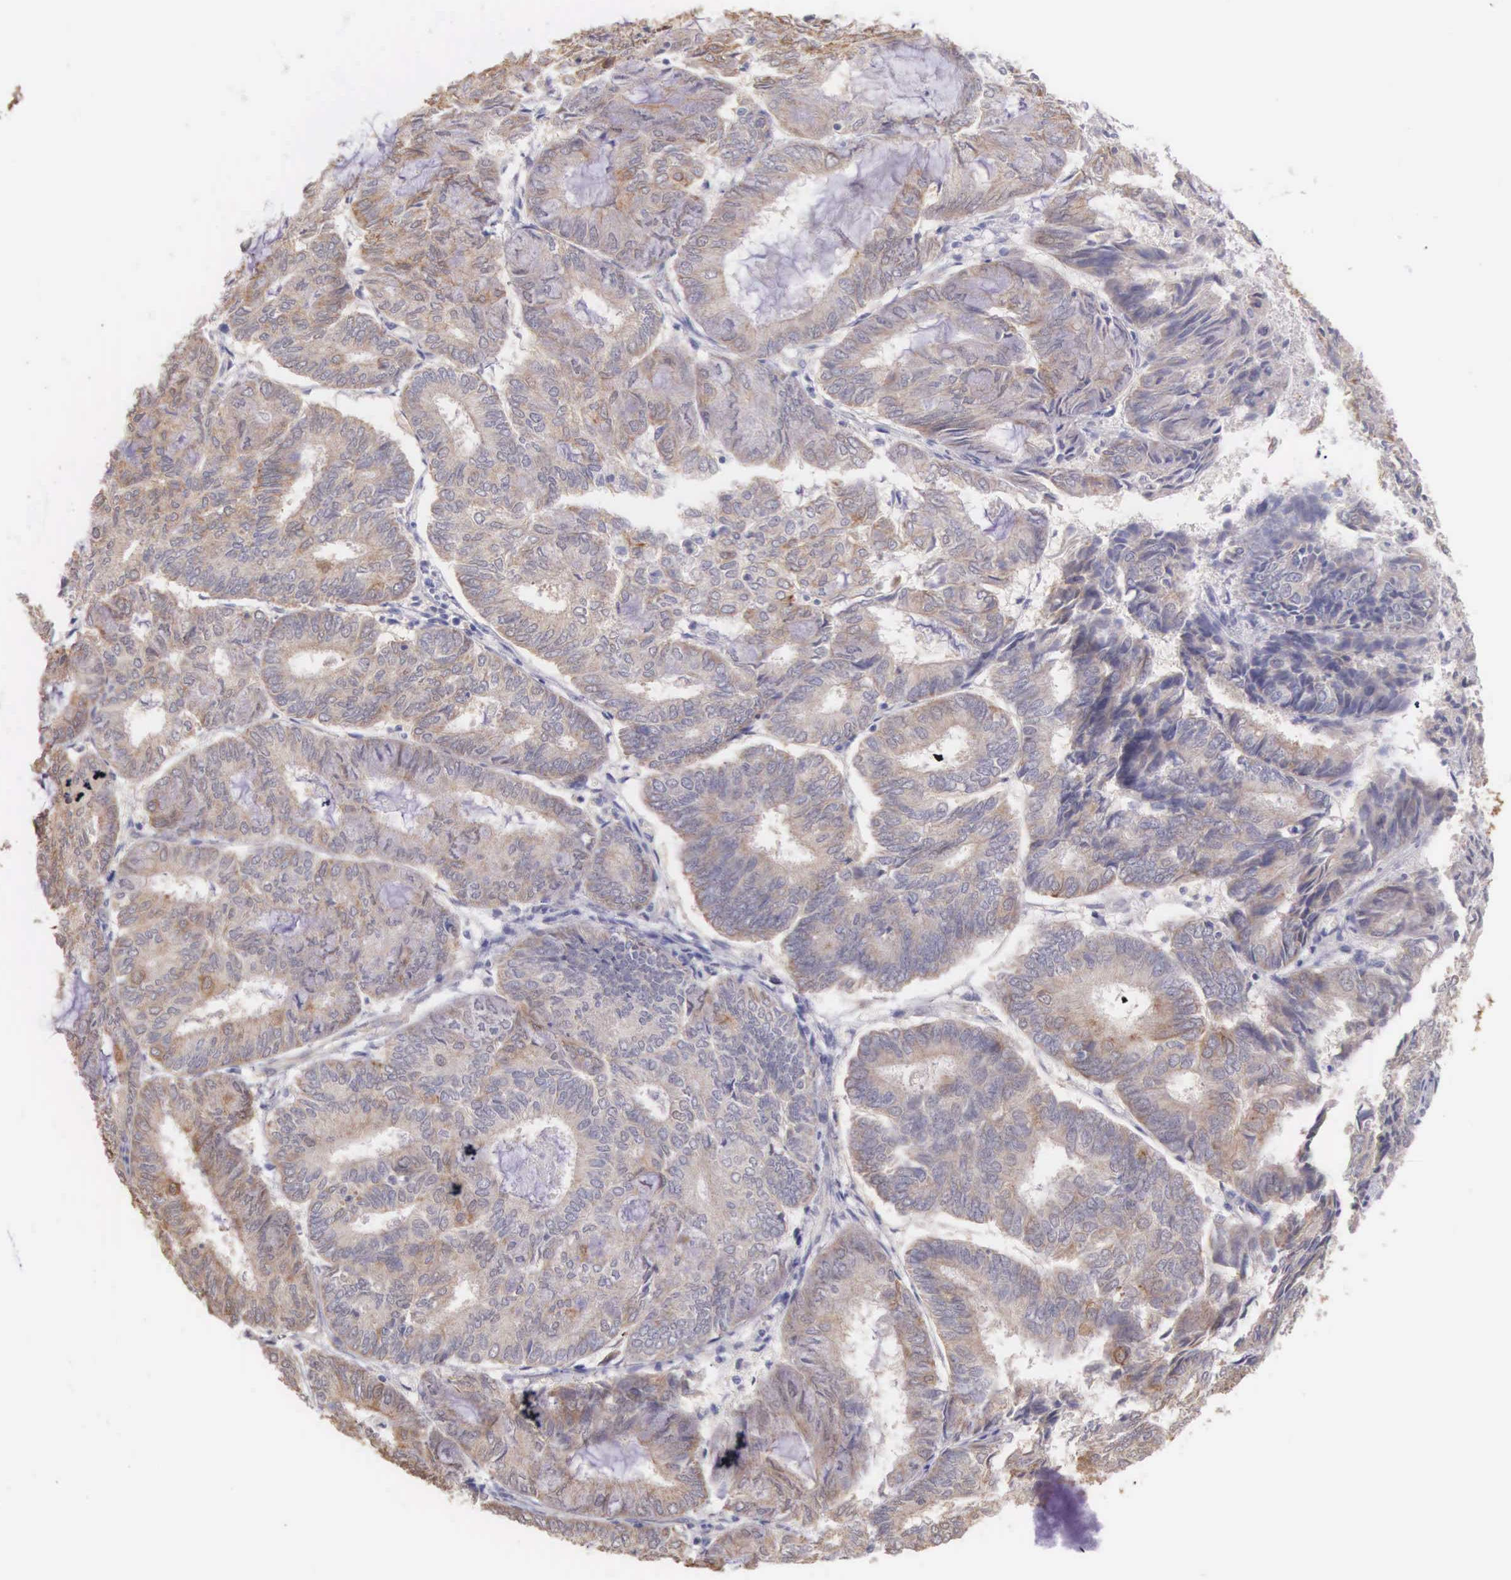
{"staining": {"intensity": "moderate", "quantity": "25%-75%", "location": "cytoplasmic/membranous"}, "tissue": "endometrial cancer", "cell_type": "Tumor cells", "image_type": "cancer", "snomed": [{"axis": "morphology", "description": "Adenocarcinoma, NOS"}, {"axis": "topography", "description": "Endometrium"}], "caption": "Endometrial adenocarcinoma tissue demonstrates moderate cytoplasmic/membranous positivity in approximately 25%-75% of tumor cells, visualized by immunohistochemistry. (Brightfield microscopy of DAB IHC at high magnification).", "gene": "PIR", "patient": {"sex": "female", "age": 59}}